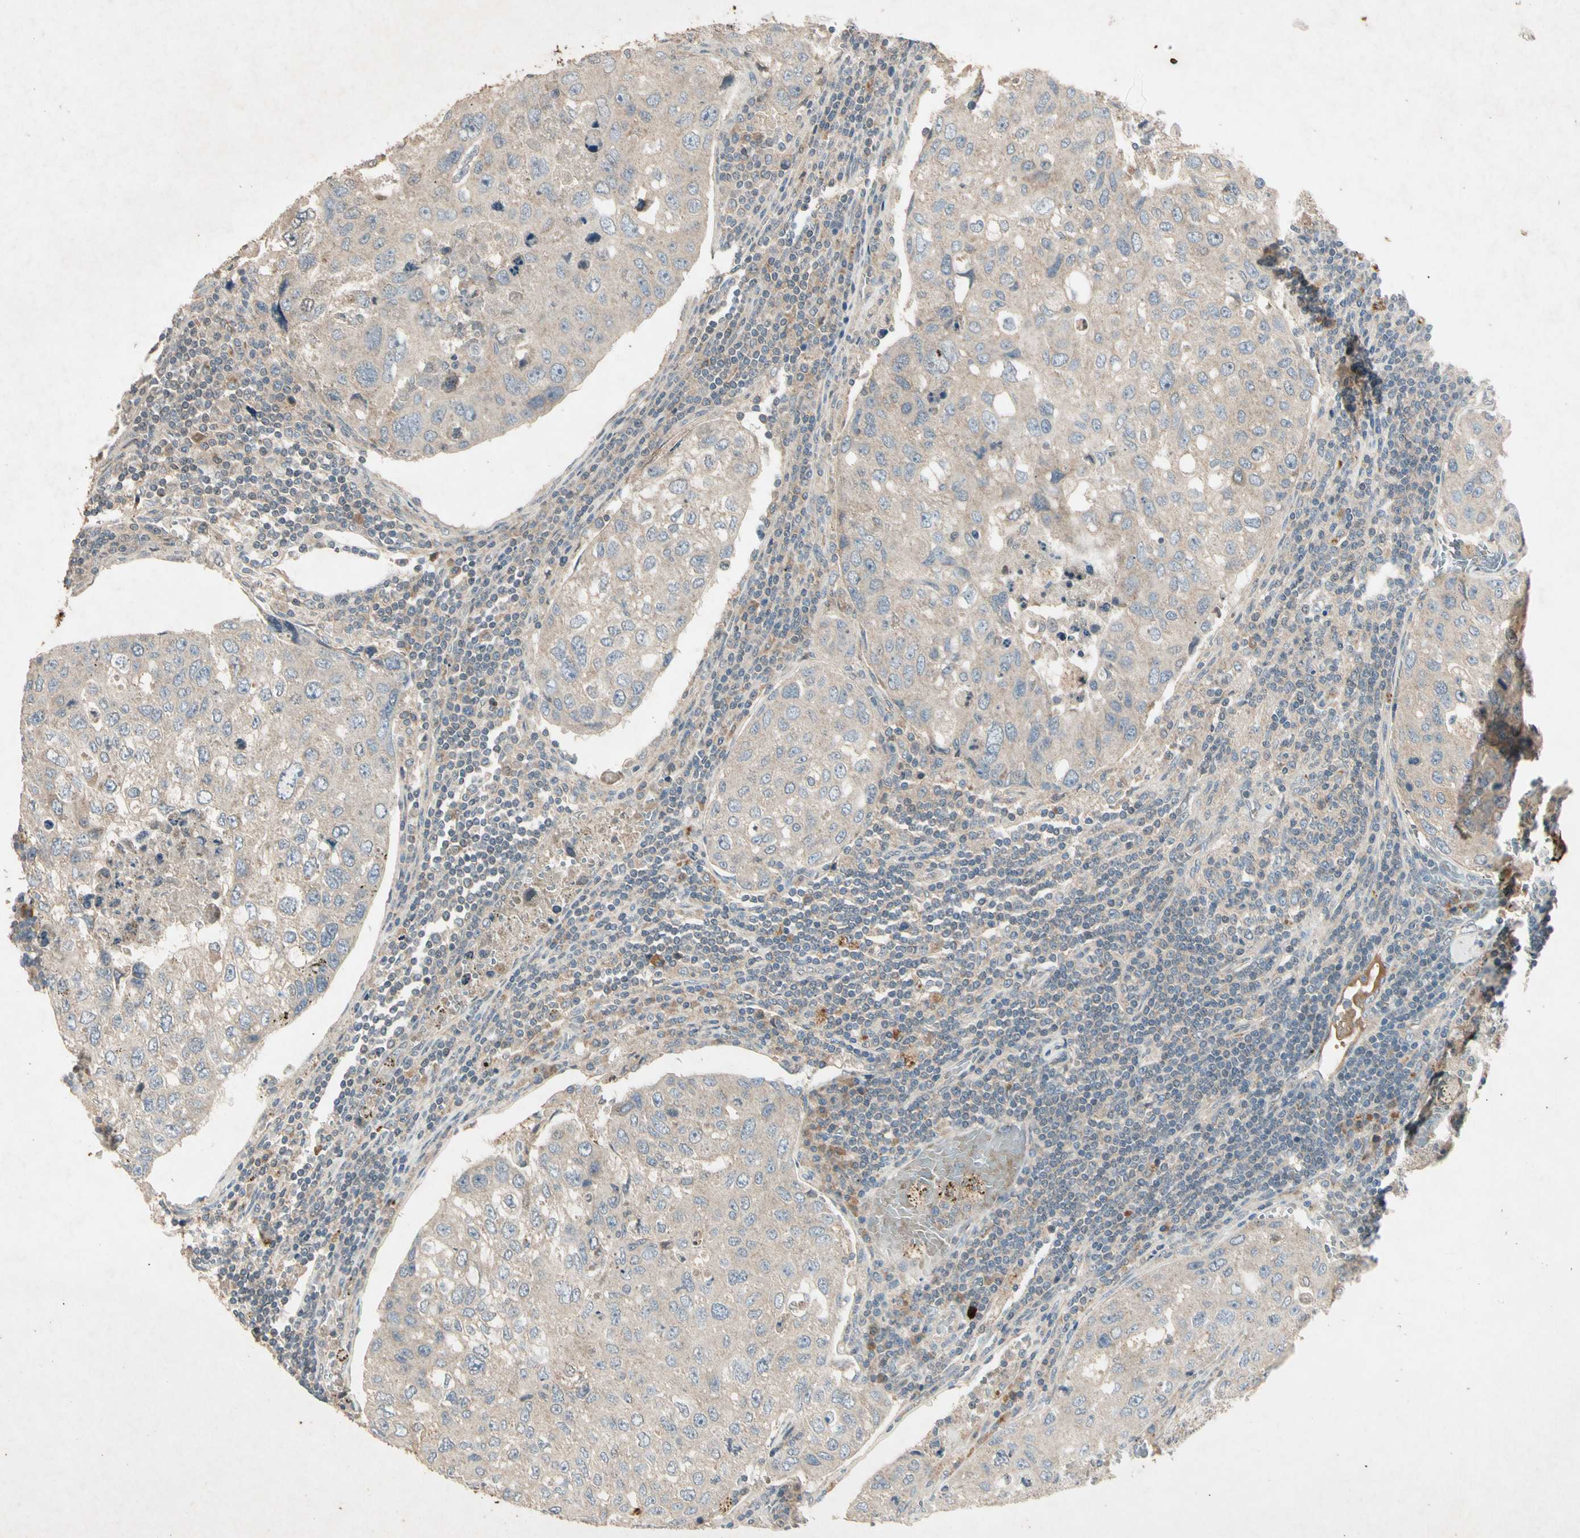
{"staining": {"intensity": "weak", "quantity": ">75%", "location": "cytoplasmic/membranous"}, "tissue": "urothelial cancer", "cell_type": "Tumor cells", "image_type": "cancer", "snomed": [{"axis": "morphology", "description": "Urothelial carcinoma, High grade"}, {"axis": "topography", "description": "Lymph node"}, {"axis": "topography", "description": "Urinary bladder"}], "caption": "Protein expression analysis of human high-grade urothelial carcinoma reveals weak cytoplasmic/membranous expression in about >75% of tumor cells. (DAB (3,3'-diaminobenzidine) IHC, brown staining for protein, blue staining for nuclei).", "gene": "GPLD1", "patient": {"sex": "male", "age": 51}}